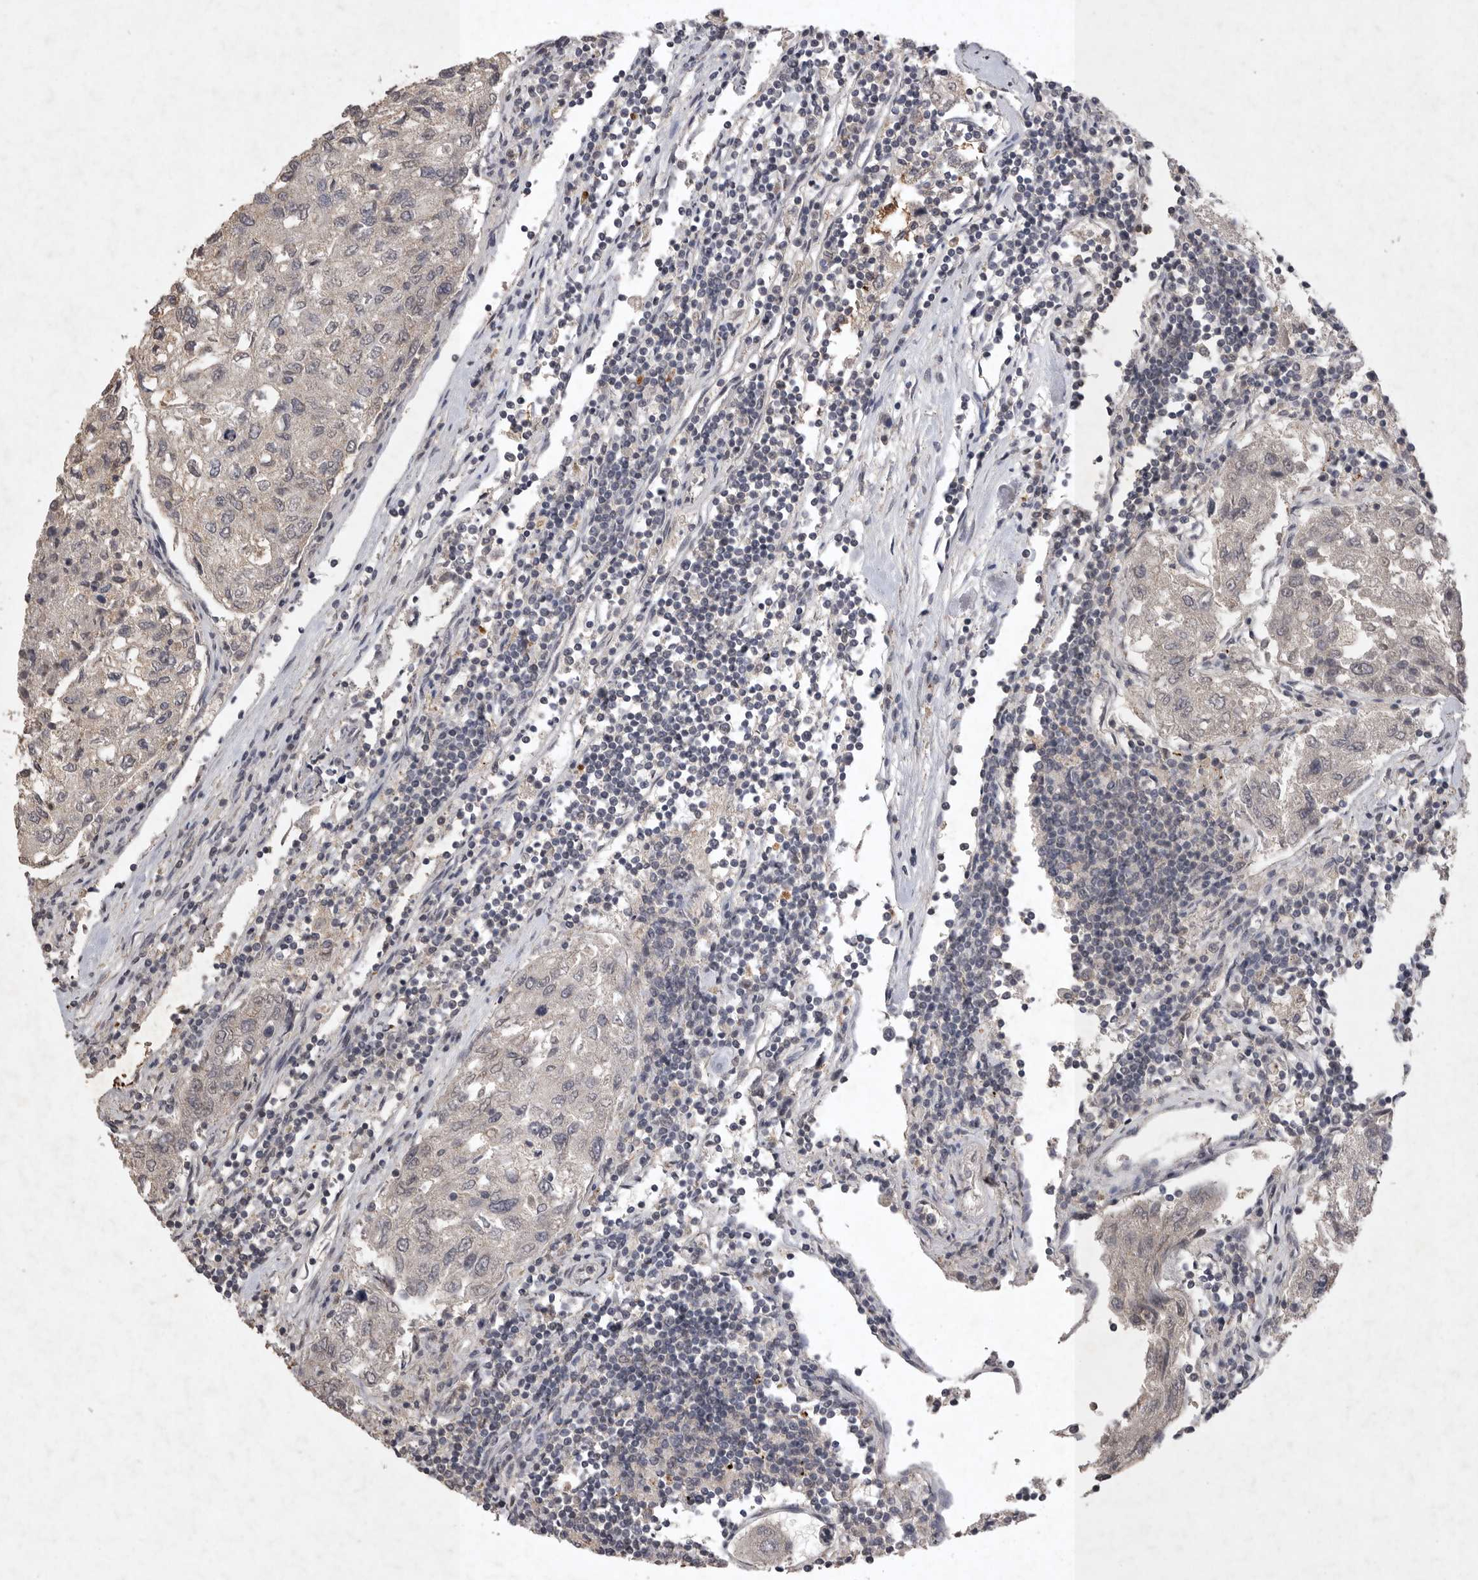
{"staining": {"intensity": "negative", "quantity": "none", "location": "none"}, "tissue": "urothelial cancer", "cell_type": "Tumor cells", "image_type": "cancer", "snomed": [{"axis": "morphology", "description": "Urothelial carcinoma, High grade"}, {"axis": "topography", "description": "Lymph node"}, {"axis": "topography", "description": "Urinary bladder"}], "caption": "Protein analysis of high-grade urothelial carcinoma reveals no significant staining in tumor cells. Nuclei are stained in blue.", "gene": "APLNR", "patient": {"sex": "male", "age": 51}}